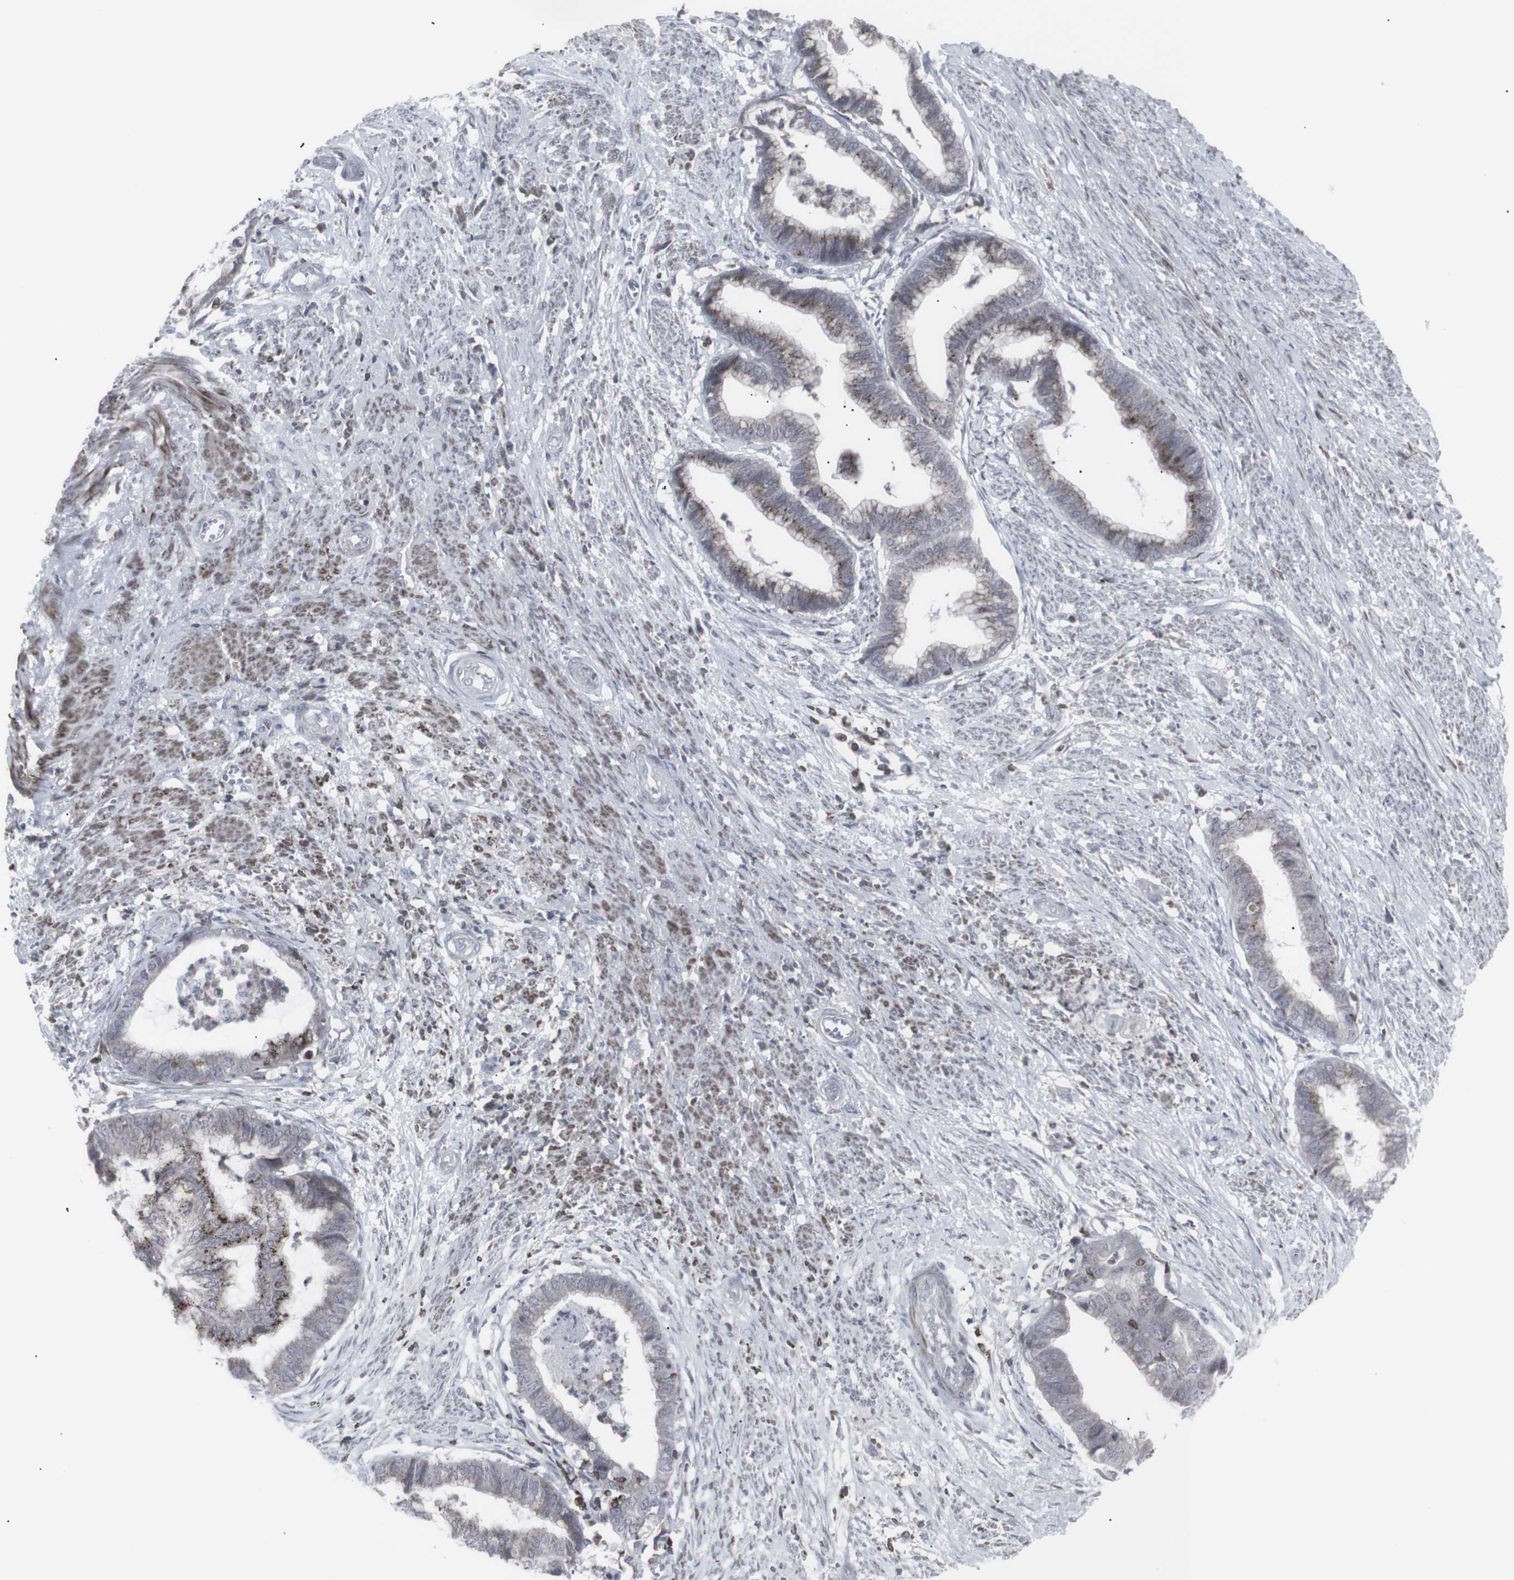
{"staining": {"intensity": "moderate", "quantity": "25%-75%", "location": "cytoplasmic/membranous"}, "tissue": "endometrial cancer", "cell_type": "Tumor cells", "image_type": "cancer", "snomed": [{"axis": "morphology", "description": "Necrosis, NOS"}, {"axis": "morphology", "description": "Adenocarcinoma, NOS"}, {"axis": "topography", "description": "Endometrium"}], "caption": "Tumor cells demonstrate medium levels of moderate cytoplasmic/membranous positivity in about 25%-75% of cells in adenocarcinoma (endometrial).", "gene": "APOBEC2", "patient": {"sex": "female", "age": 79}}